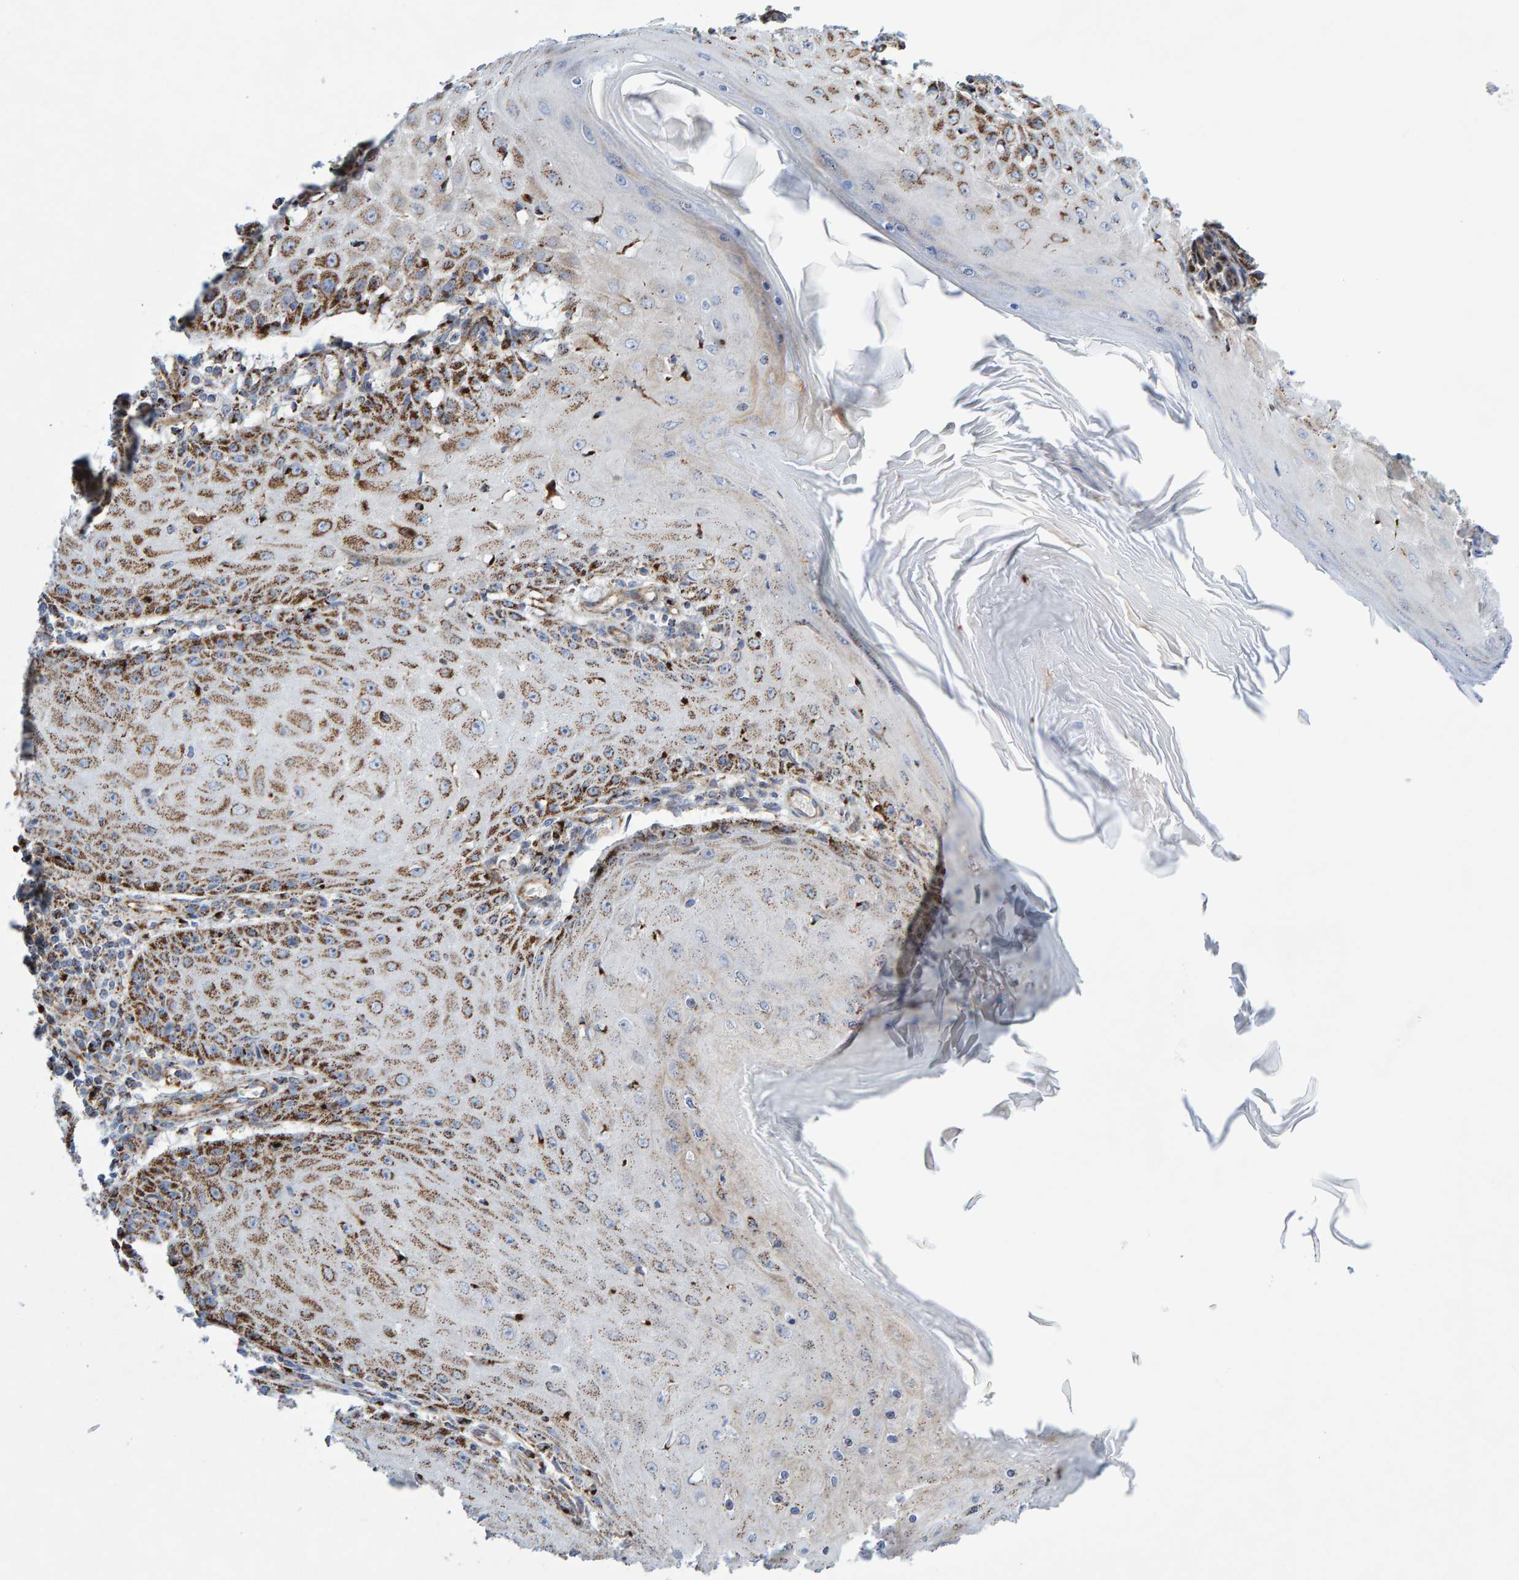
{"staining": {"intensity": "moderate", "quantity": "25%-75%", "location": "cytoplasmic/membranous"}, "tissue": "skin cancer", "cell_type": "Tumor cells", "image_type": "cancer", "snomed": [{"axis": "morphology", "description": "Squamous cell carcinoma, NOS"}, {"axis": "topography", "description": "Skin"}], "caption": "Skin cancer (squamous cell carcinoma) stained with a protein marker displays moderate staining in tumor cells.", "gene": "GGTA1", "patient": {"sex": "female", "age": 73}}